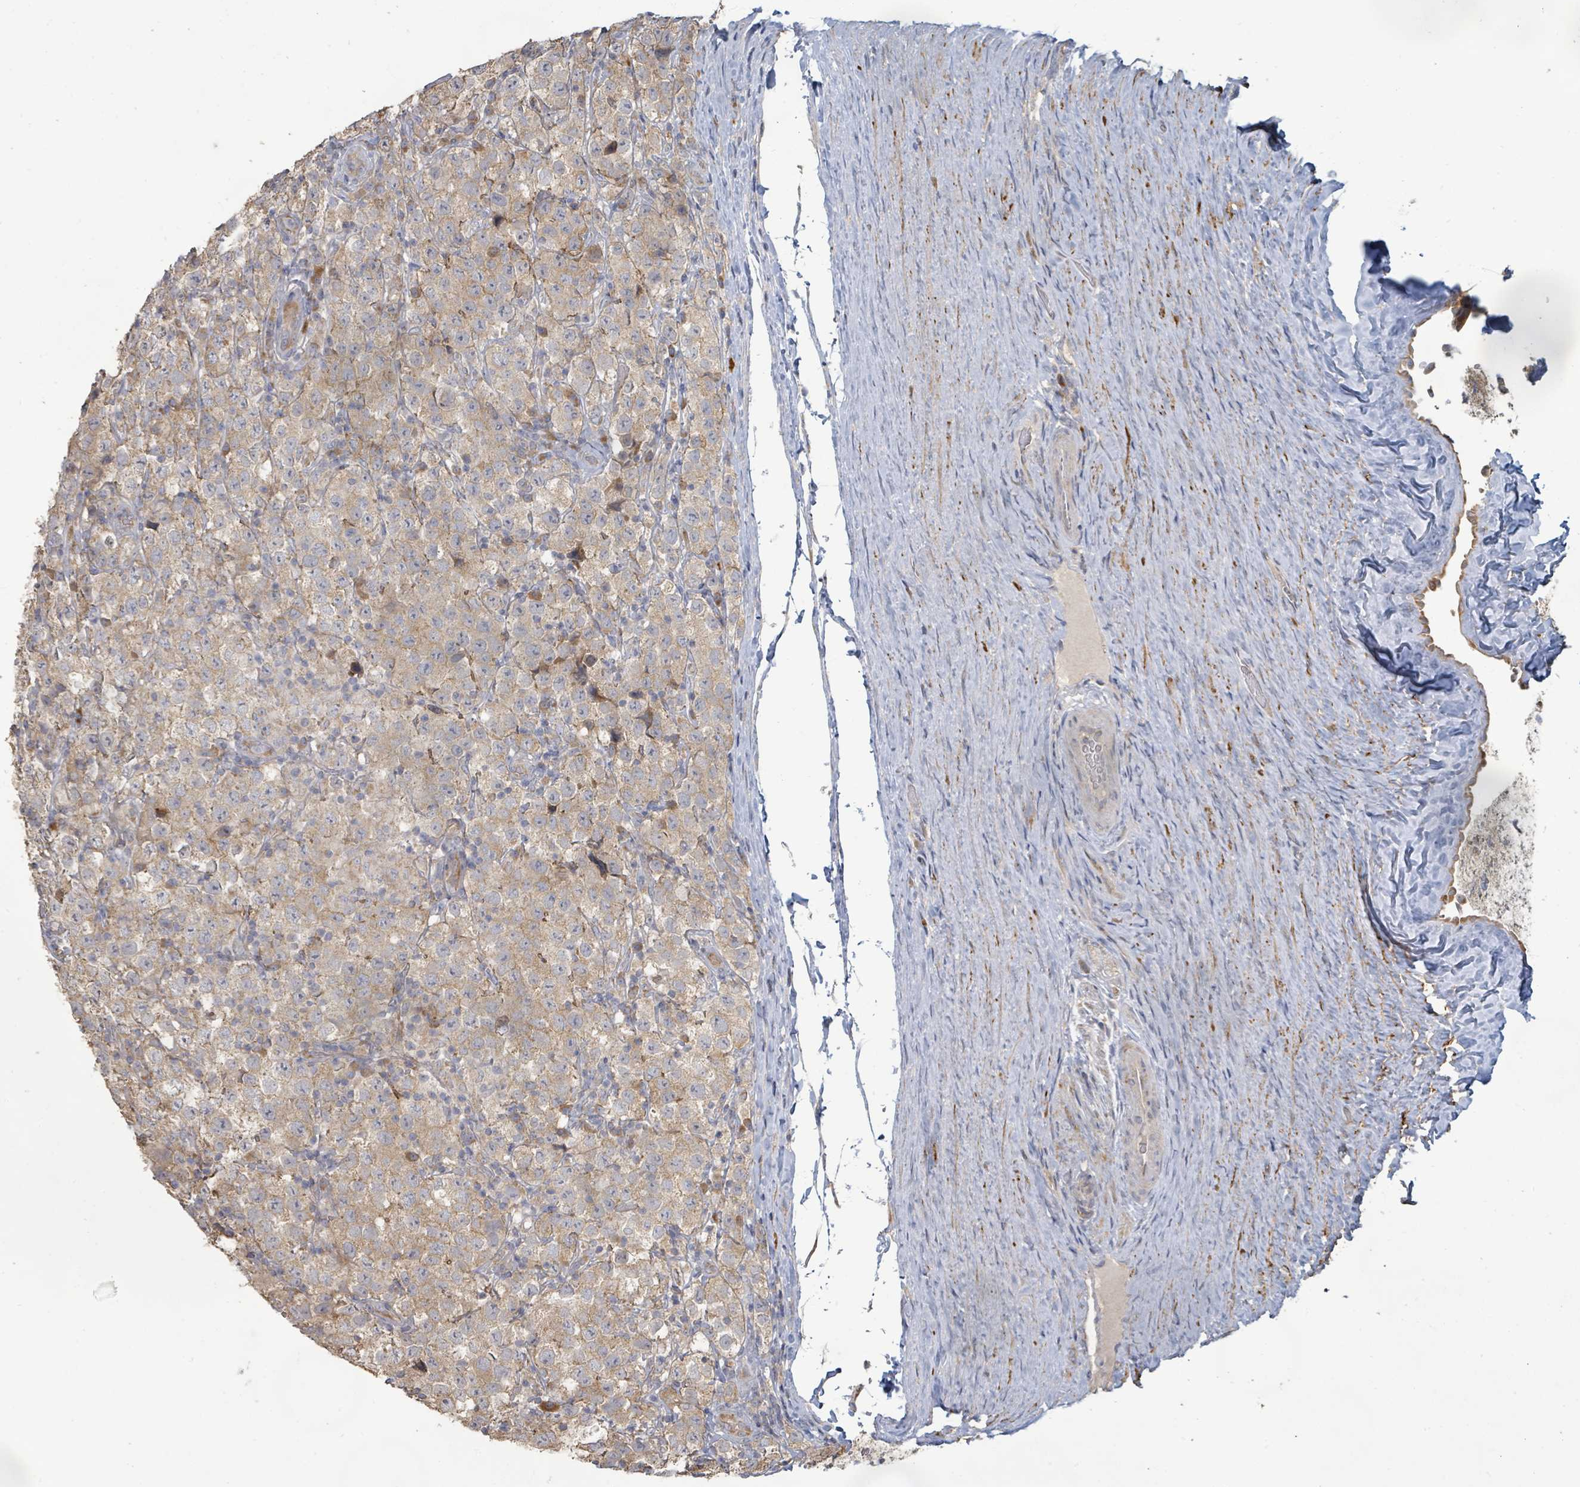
{"staining": {"intensity": "weak", "quantity": ">75%", "location": "cytoplasmic/membranous"}, "tissue": "testis cancer", "cell_type": "Tumor cells", "image_type": "cancer", "snomed": [{"axis": "morphology", "description": "Seminoma, NOS"}, {"axis": "morphology", "description": "Carcinoma, Embryonal, NOS"}, {"axis": "topography", "description": "Testis"}], "caption": "DAB (3,3'-diaminobenzidine) immunohistochemical staining of embryonal carcinoma (testis) displays weak cytoplasmic/membranous protein expression in approximately >75% of tumor cells.", "gene": "KCNS2", "patient": {"sex": "male", "age": 41}}